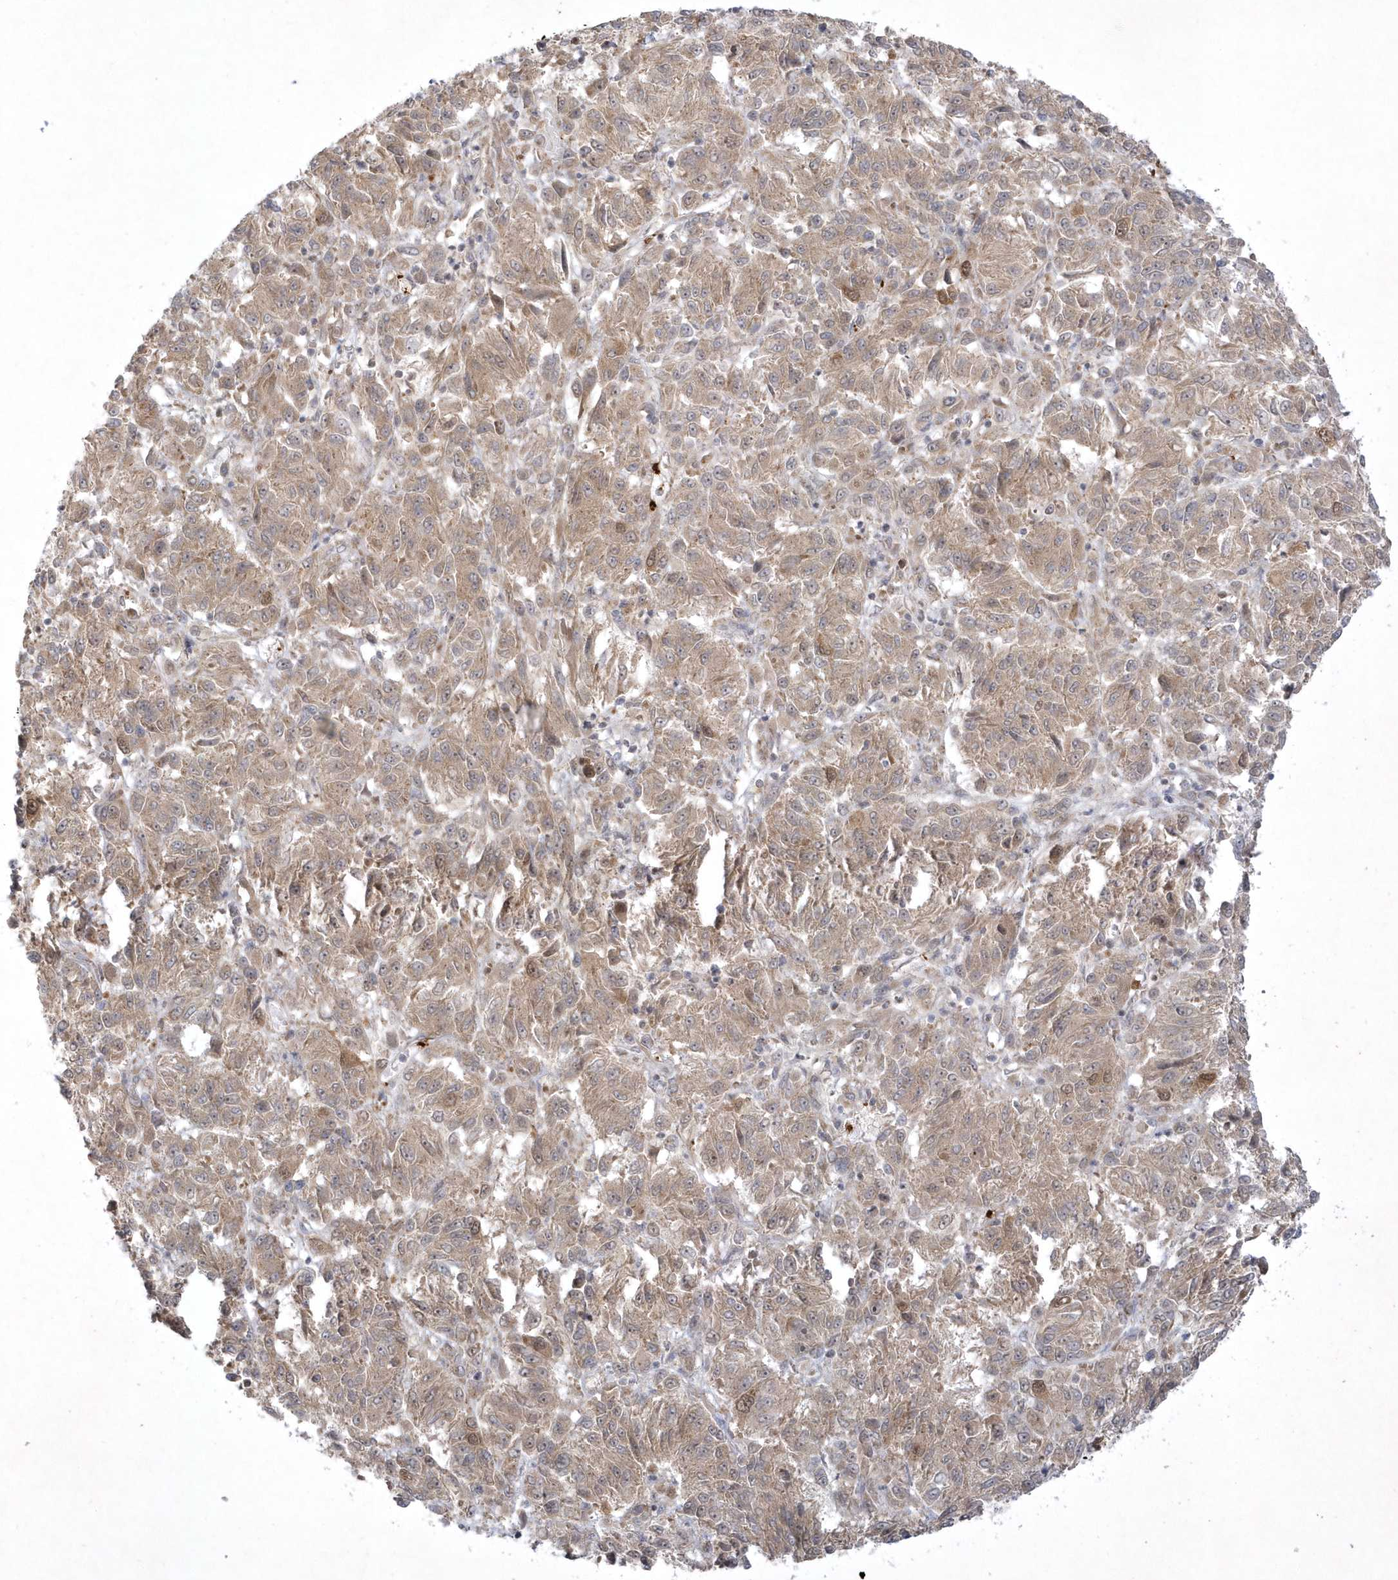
{"staining": {"intensity": "weak", "quantity": ">75%", "location": "cytoplasmic/membranous"}, "tissue": "melanoma", "cell_type": "Tumor cells", "image_type": "cancer", "snomed": [{"axis": "morphology", "description": "Malignant melanoma, Metastatic site"}, {"axis": "topography", "description": "Lung"}], "caption": "Protein expression by immunohistochemistry (IHC) demonstrates weak cytoplasmic/membranous positivity in about >75% of tumor cells in malignant melanoma (metastatic site).", "gene": "NAF1", "patient": {"sex": "male", "age": 64}}